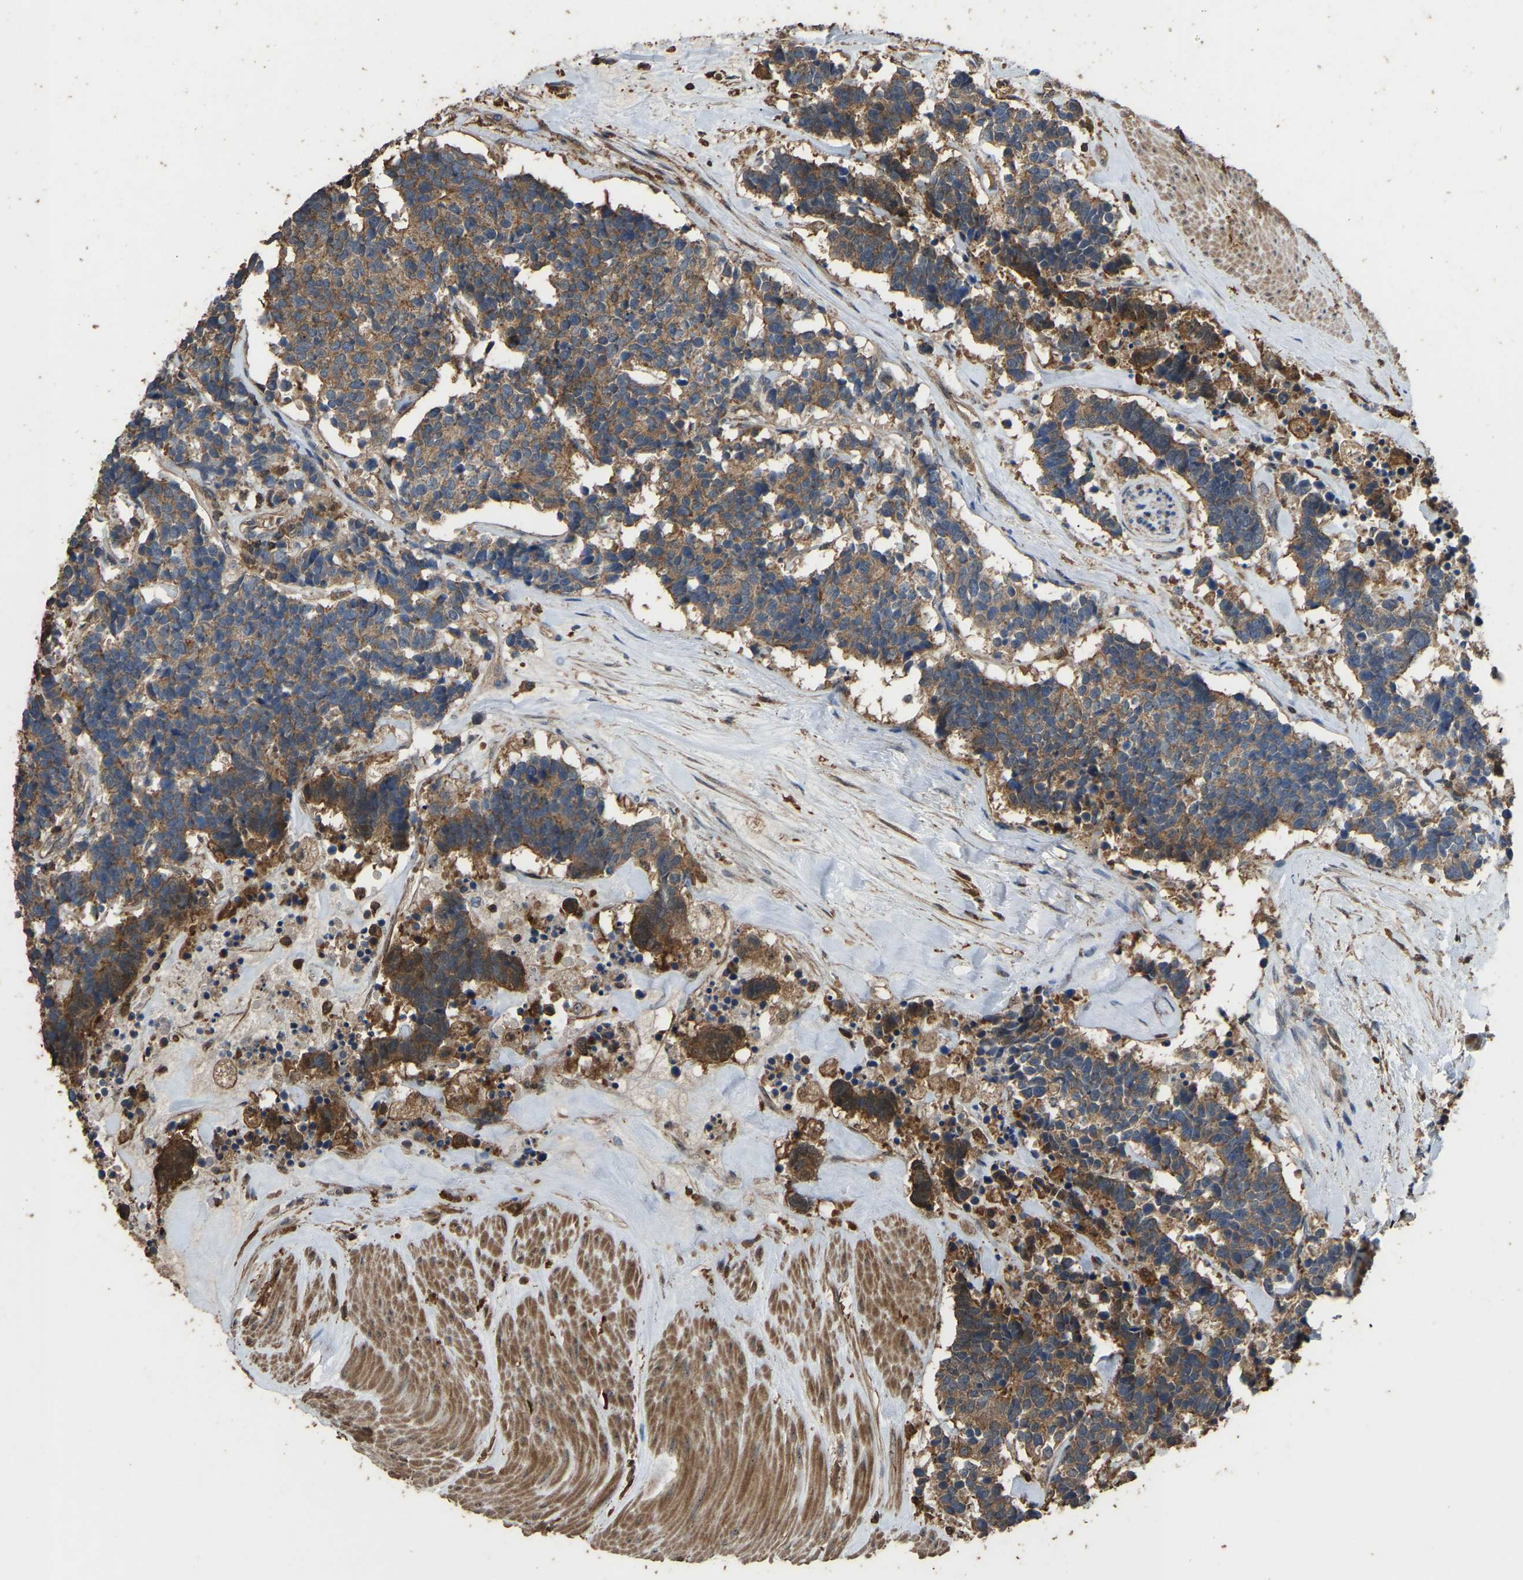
{"staining": {"intensity": "moderate", "quantity": ">75%", "location": "cytoplasmic/membranous"}, "tissue": "carcinoid", "cell_type": "Tumor cells", "image_type": "cancer", "snomed": [{"axis": "morphology", "description": "Carcinoma, NOS"}, {"axis": "morphology", "description": "Carcinoid, malignant, NOS"}, {"axis": "topography", "description": "Urinary bladder"}], "caption": "The histopathology image exhibits a brown stain indicating the presence of a protein in the cytoplasmic/membranous of tumor cells in carcinoma. The staining was performed using DAB (3,3'-diaminobenzidine), with brown indicating positive protein expression. Nuclei are stained blue with hematoxylin.", "gene": "FHIT", "patient": {"sex": "male", "age": 57}}